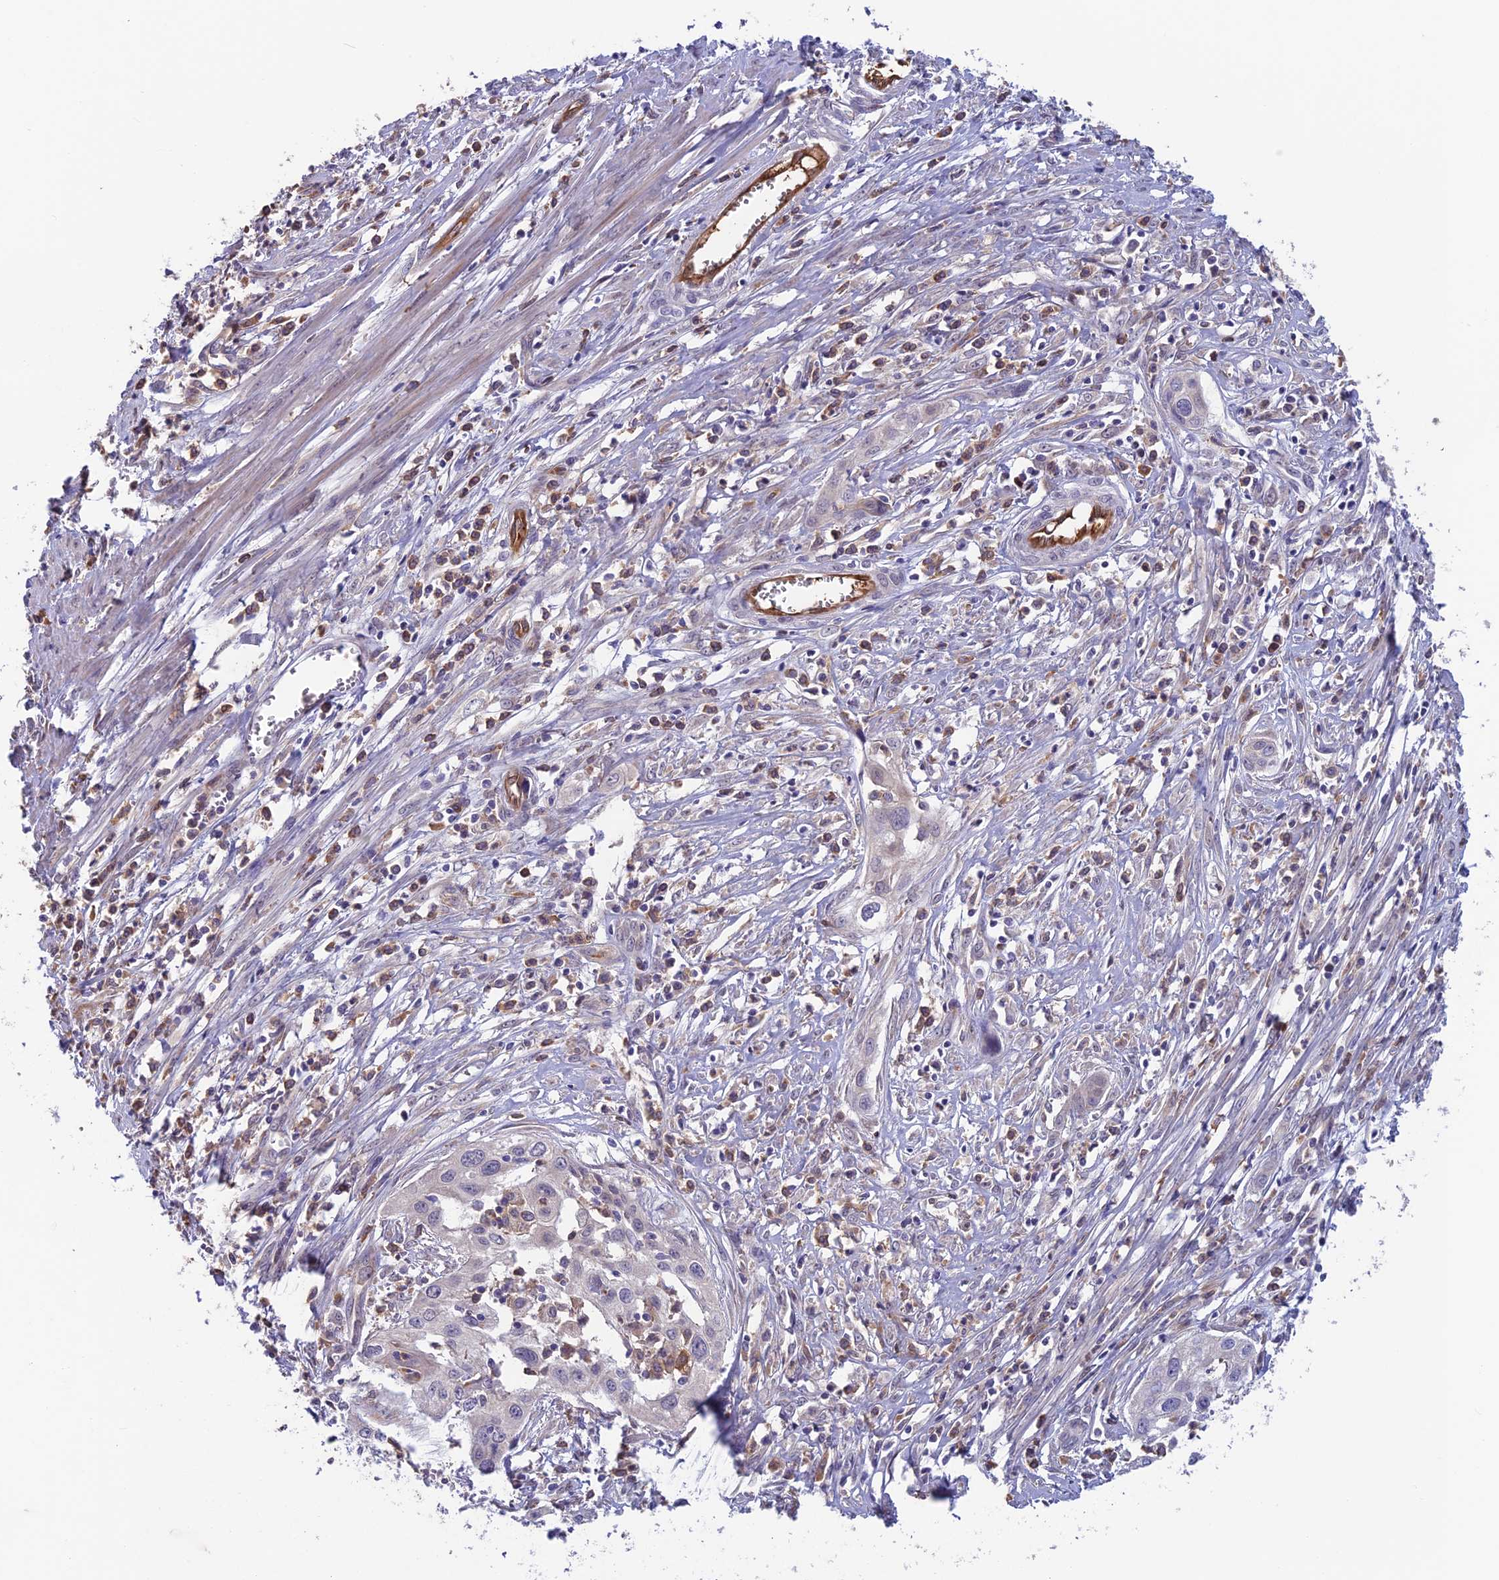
{"staining": {"intensity": "negative", "quantity": "none", "location": "none"}, "tissue": "cervical cancer", "cell_type": "Tumor cells", "image_type": "cancer", "snomed": [{"axis": "morphology", "description": "Squamous cell carcinoma, NOS"}, {"axis": "topography", "description": "Cervix"}], "caption": "Cervical squamous cell carcinoma stained for a protein using immunohistochemistry (IHC) demonstrates no expression tumor cells.", "gene": "MAST2", "patient": {"sex": "female", "age": 34}}